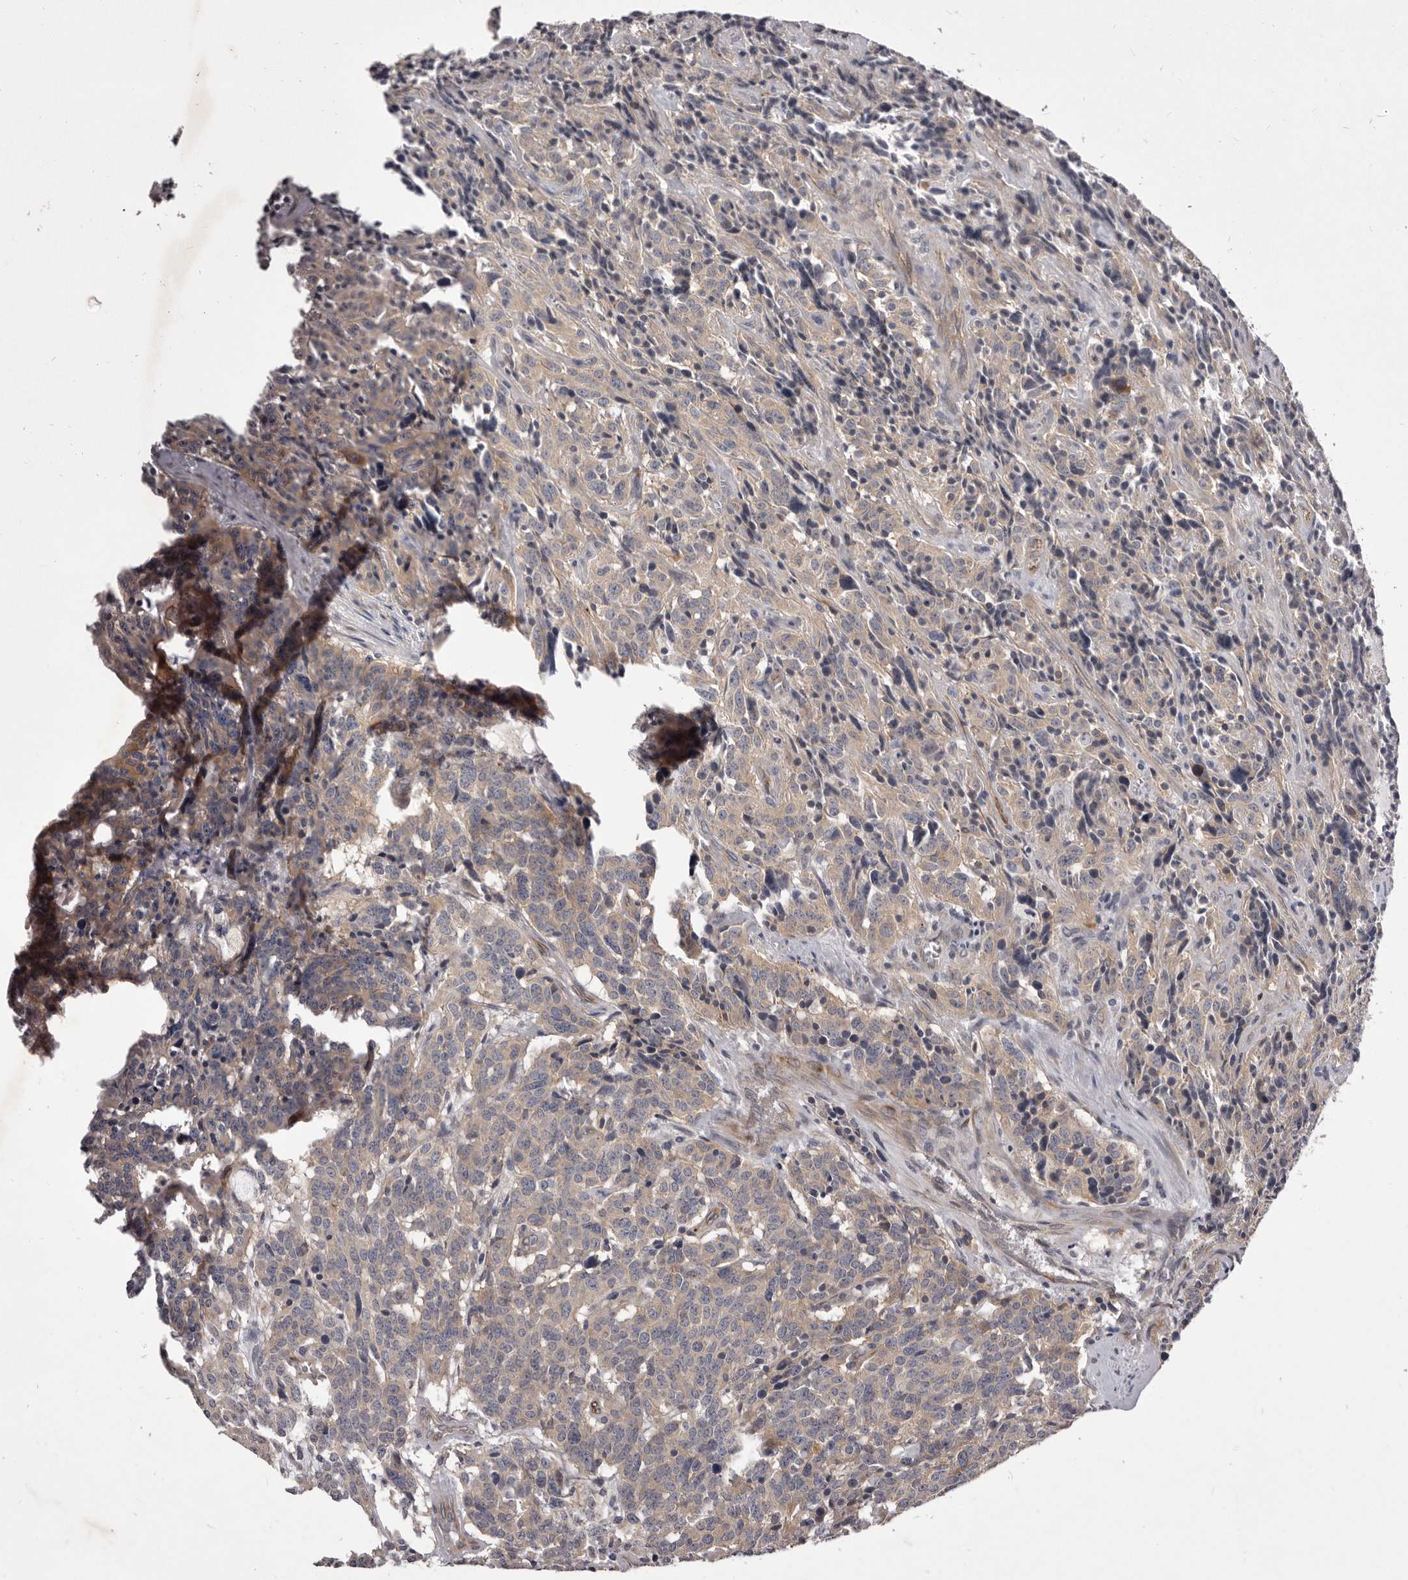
{"staining": {"intensity": "weak", "quantity": "<25%", "location": "cytoplasmic/membranous"}, "tissue": "carcinoid", "cell_type": "Tumor cells", "image_type": "cancer", "snomed": [{"axis": "morphology", "description": "Carcinoid, malignant, NOS"}, {"axis": "topography", "description": "Lung"}], "caption": "High power microscopy photomicrograph of an IHC photomicrograph of carcinoid, revealing no significant staining in tumor cells.", "gene": "PNRC1", "patient": {"sex": "female", "age": 46}}